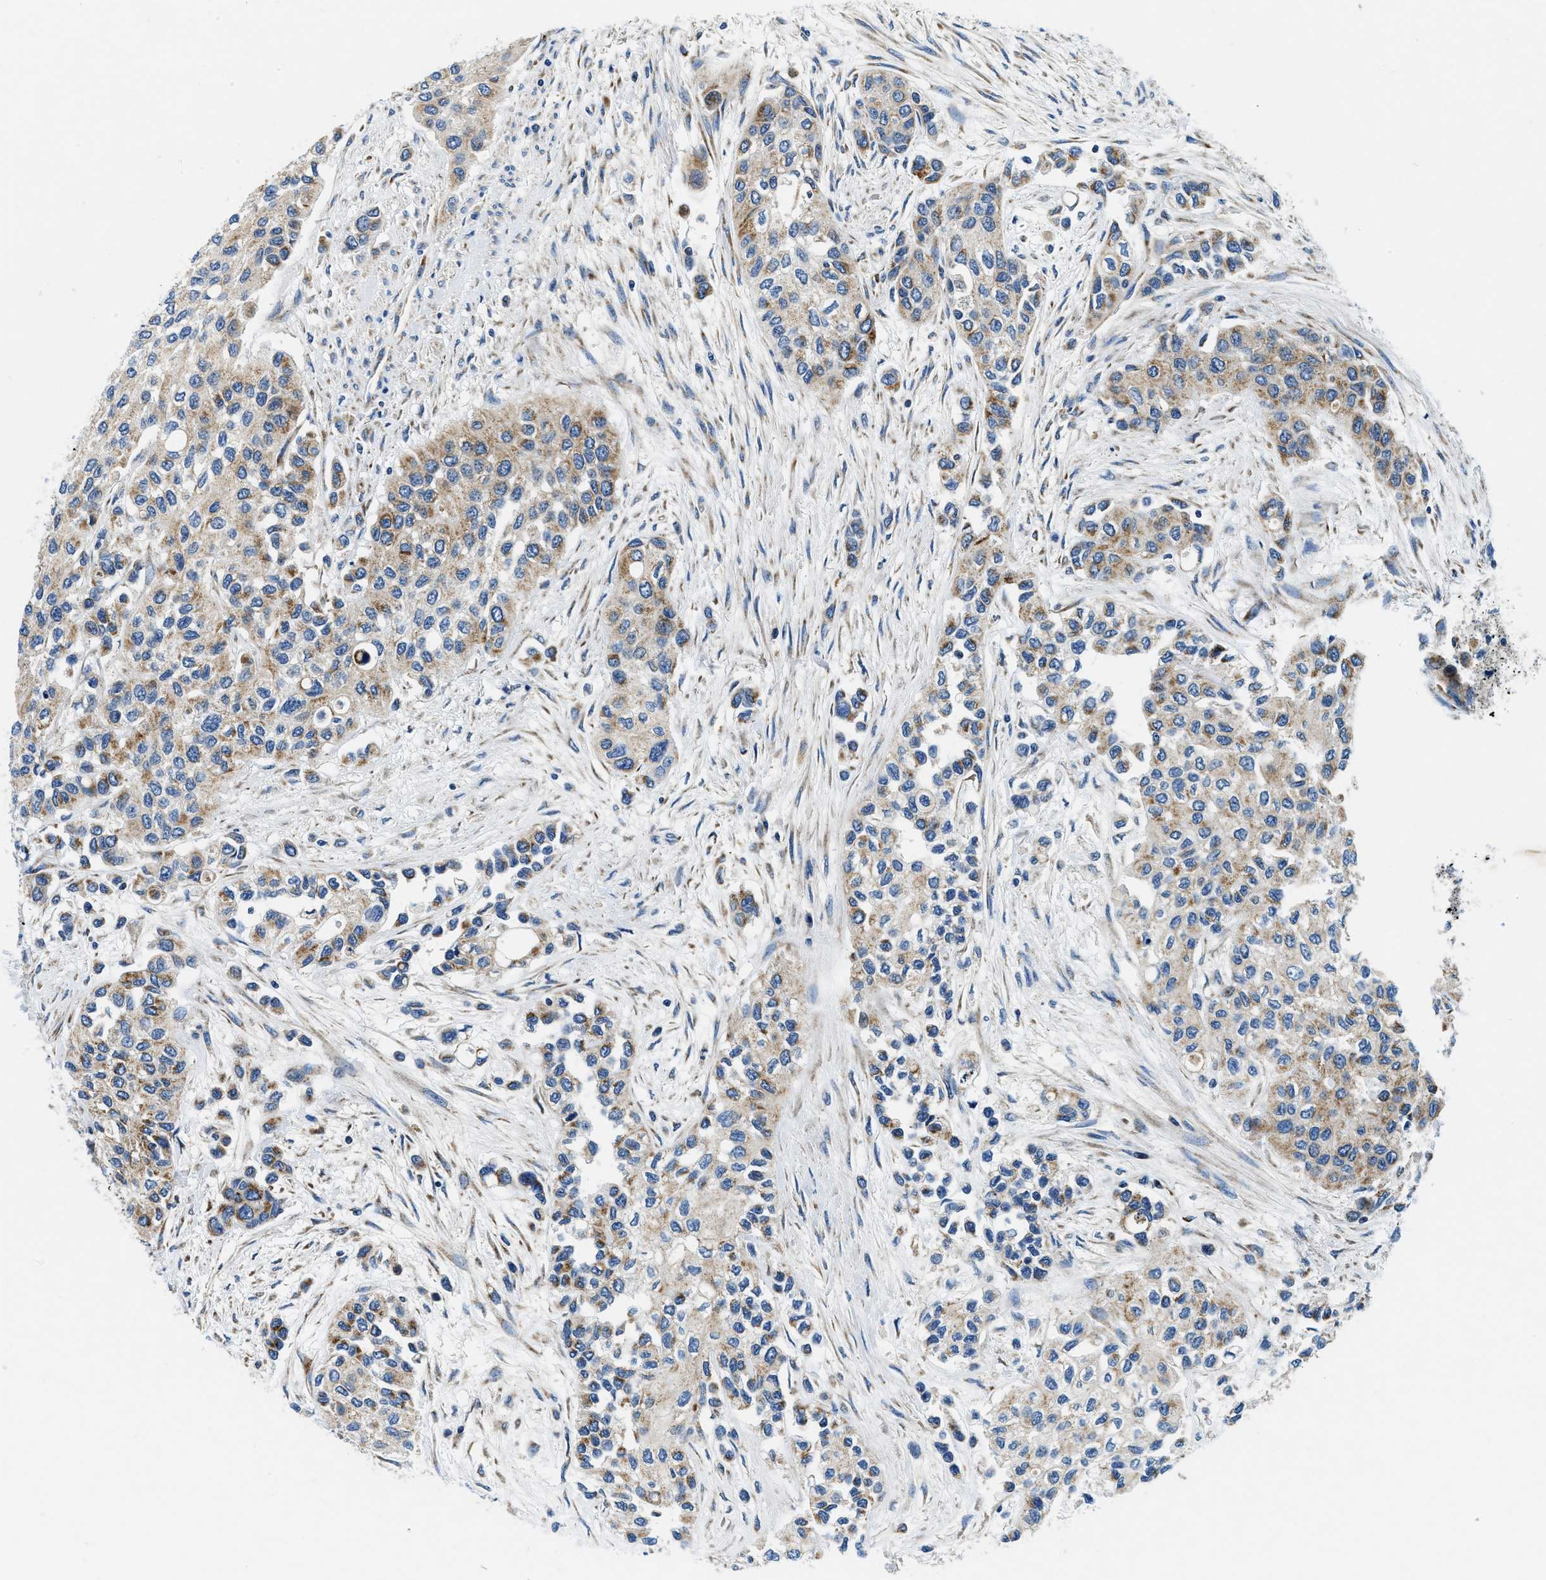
{"staining": {"intensity": "moderate", "quantity": "25%-75%", "location": "cytoplasmic/membranous"}, "tissue": "urothelial cancer", "cell_type": "Tumor cells", "image_type": "cancer", "snomed": [{"axis": "morphology", "description": "Urothelial carcinoma, High grade"}, {"axis": "topography", "description": "Urinary bladder"}], "caption": "DAB immunohistochemical staining of urothelial cancer exhibits moderate cytoplasmic/membranous protein expression in approximately 25%-75% of tumor cells. The staining is performed using DAB (3,3'-diaminobenzidine) brown chromogen to label protein expression. The nuclei are counter-stained blue using hematoxylin.", "gene": "SAMD4B", "patient": {"sex": "female", "age": 56}}